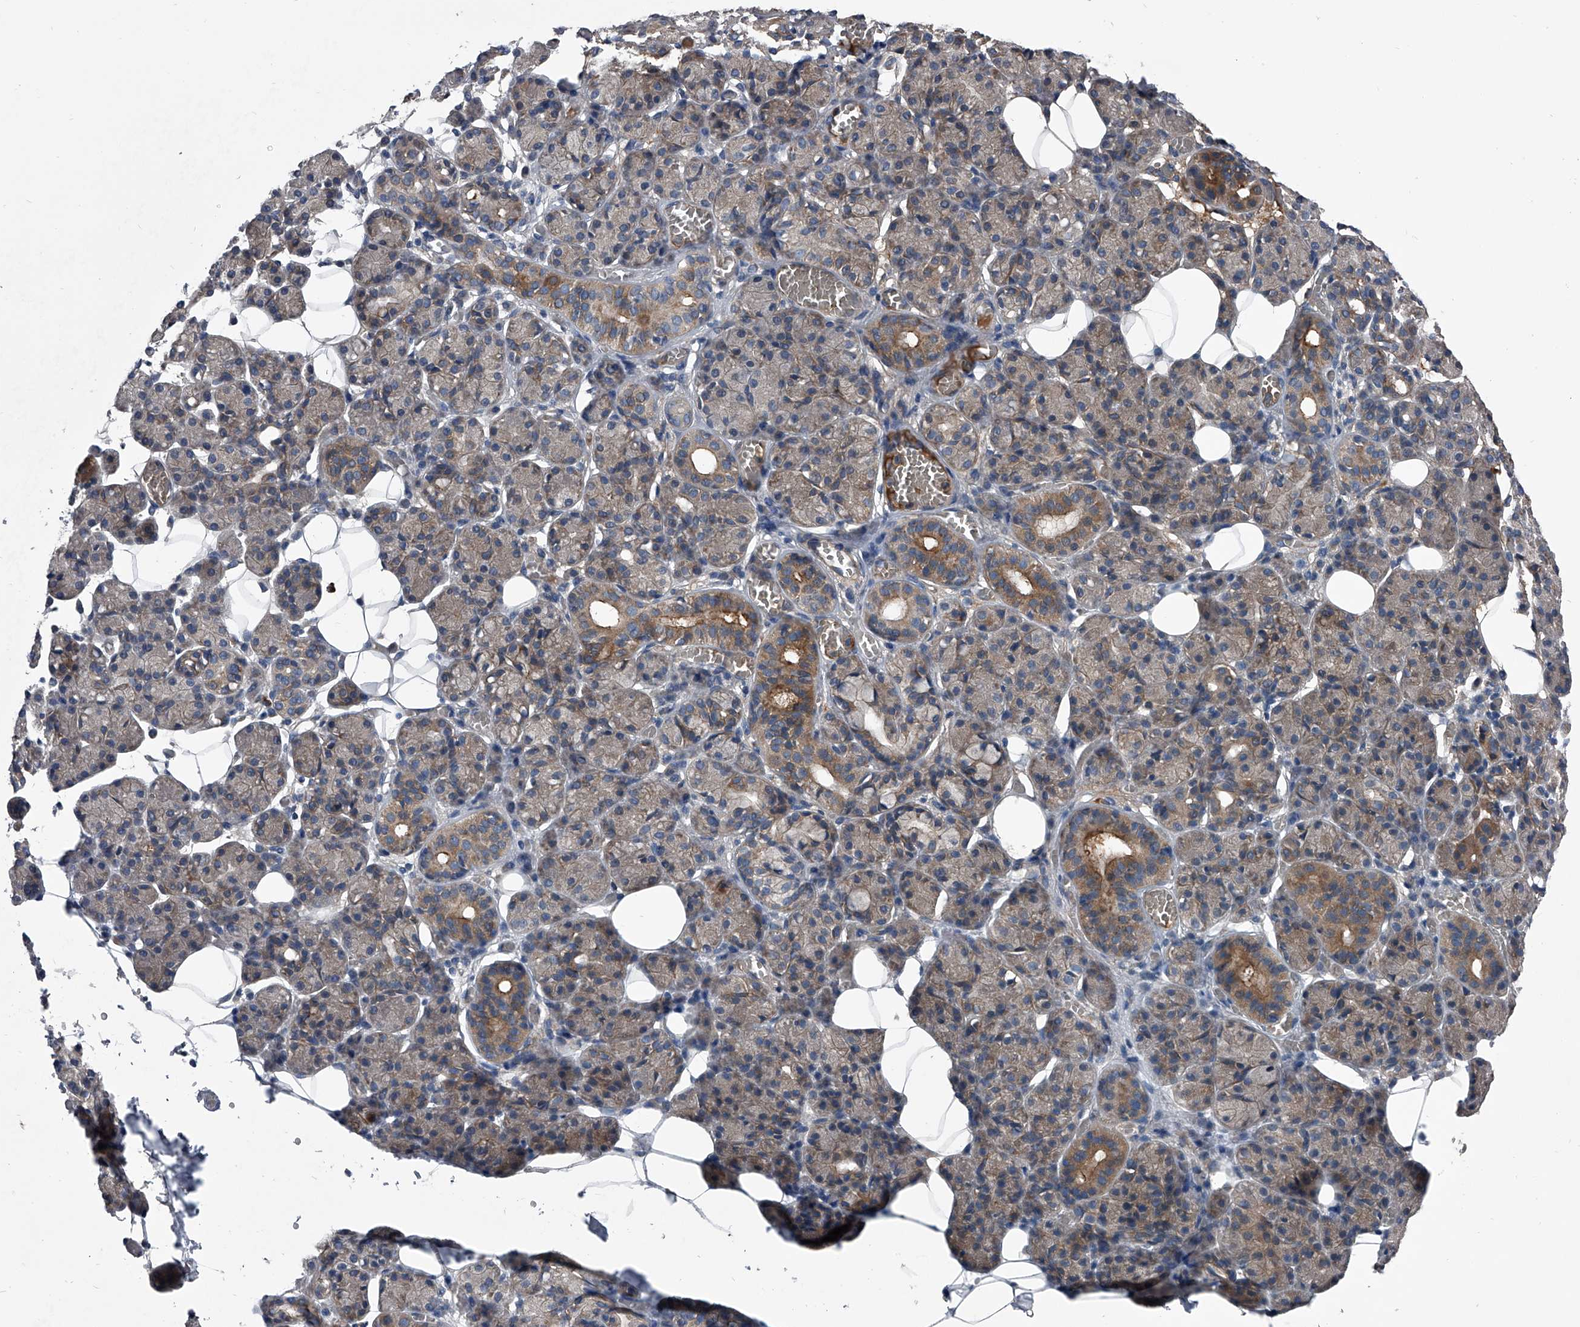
{"staining": {"intensity": "moderate", "quantity": "<25%", "location": "cytoplasmic/membranous"}, "tissue": "salivary gland", "cell_type": "Glandular cells", "image_type": "normal", "snomed": [{"axis": "morphology", "description": "Normal tissue, NOS"}, {"axis": "topography", "description": "Salivary gland"}], "caption": "Glandular cells demonstrate low levels of moderate cytoplasmic/membranous staining in approximately <25% of cells in benign human salivary gland.", "gene": "KIF13A", "patient": {"sex": "male", "age": 63}}